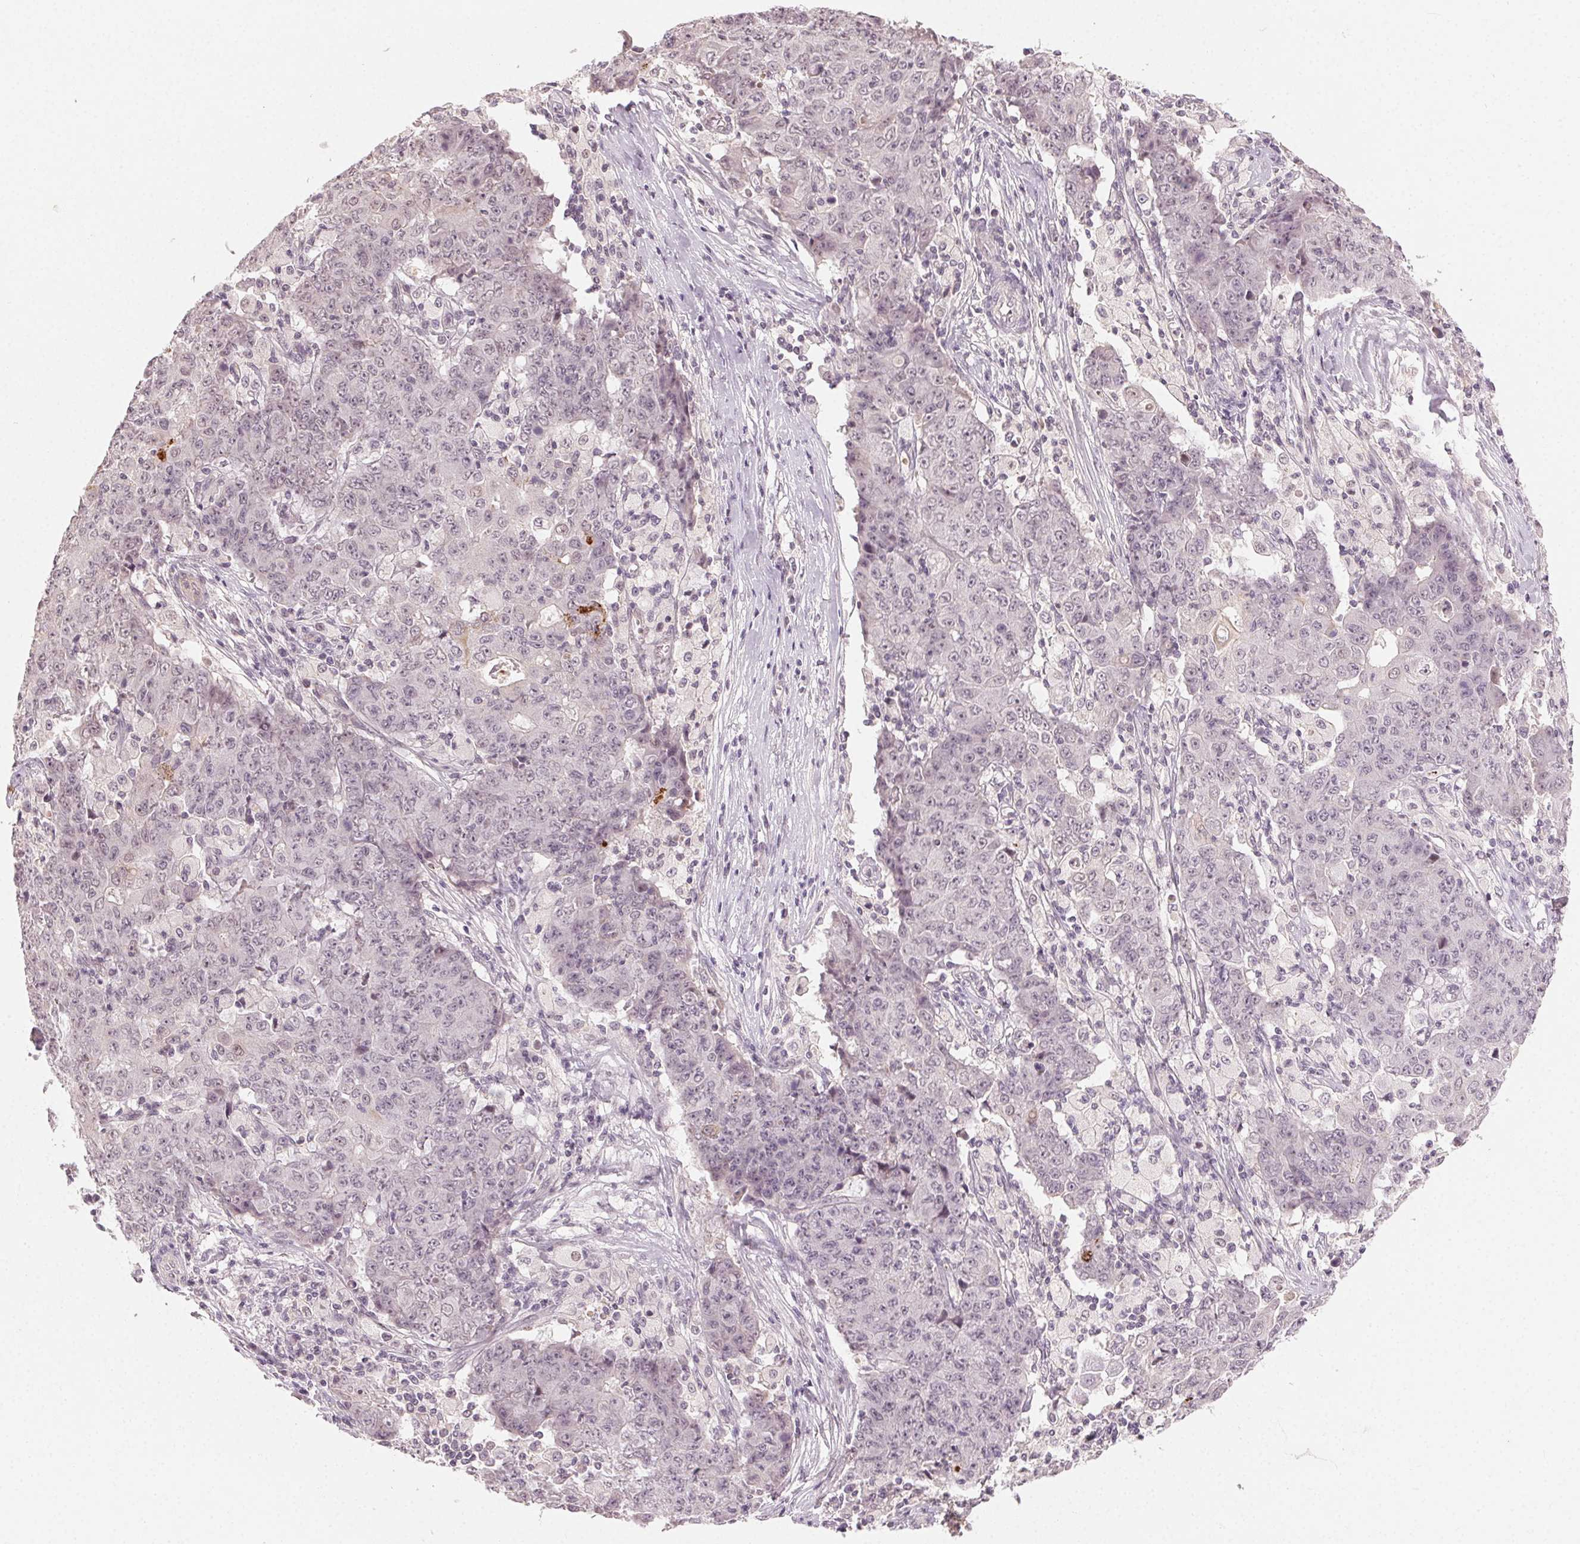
{"staining": {"intensity": "weak", "quantity": "<25%", "location": "nuclear"}, "tissue": "ovarian cancer", "cell_type": "Tumor cells", "image_type": "cancer", "snomed": [{"axis": "morphology", "description": "Carcinoma, endometroid"}, {"axis": "topography", "description": "Ovary"}], "caption": "Tumor cells are negative for brown protein staining in ovarian endometroid carcinoma.", "gene": "TUB", "patient": {"sex": "female", "age": 42}}